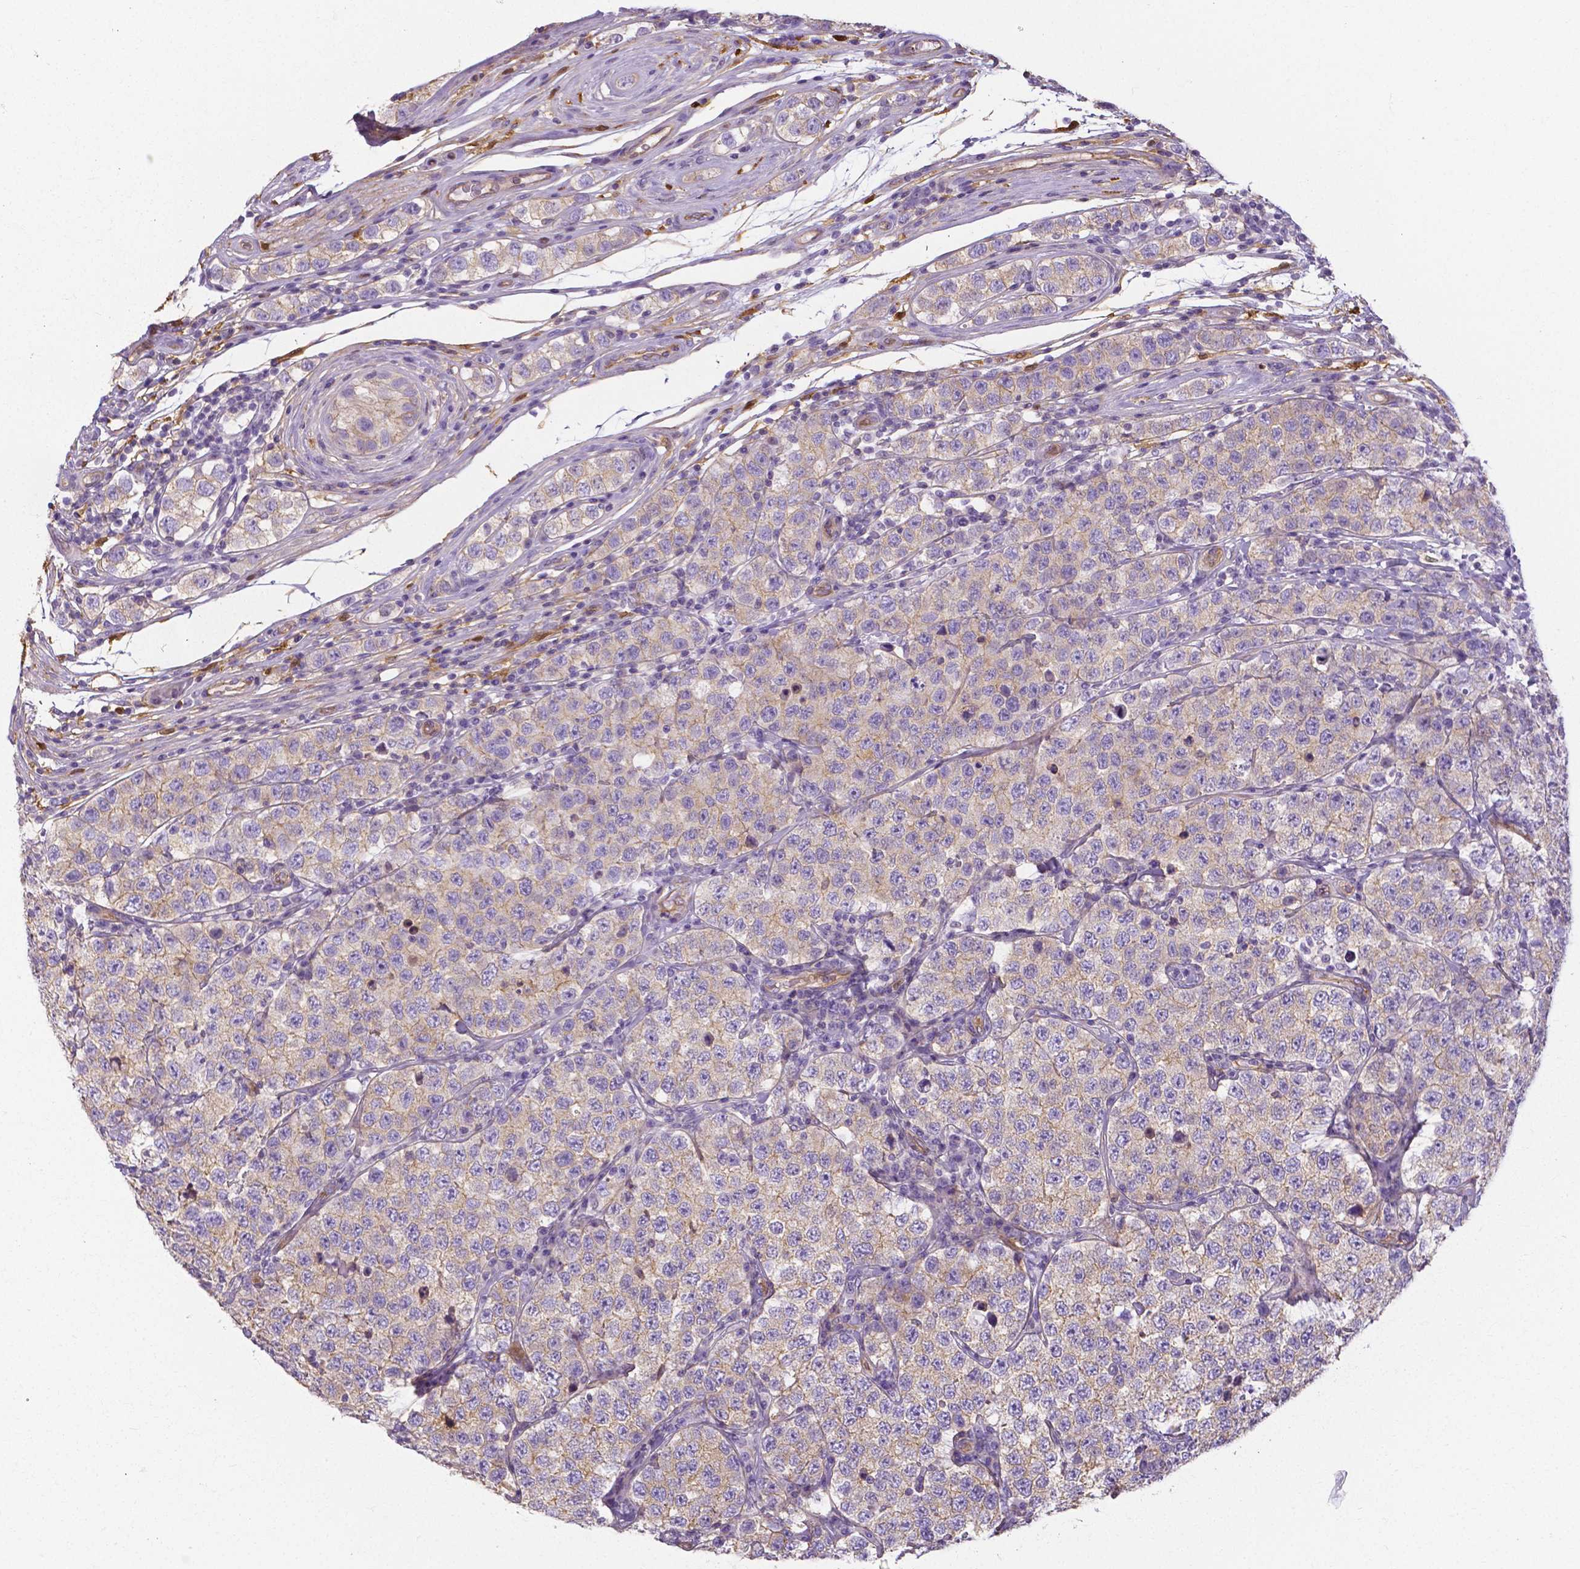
{"staining": {"intensity": "weak", "quantity": "<25%", "location": "cytoplasmic/membranous"}, "tissue": "testis cancer", "cell_type": "Tumor cells", "image_type": "cancer", "snomed": [{"axis": "morphology", "description": "Seminoma, NOS"}, {"axis": "topography", "description": "Testis"}], "caption": "This is an immunohistochemistry micrograph of human testis cancer (seminoma). There is no expression in tumor cells.", "gene": "CRMP1", "patient": {"sex": "male", "age": 34}}